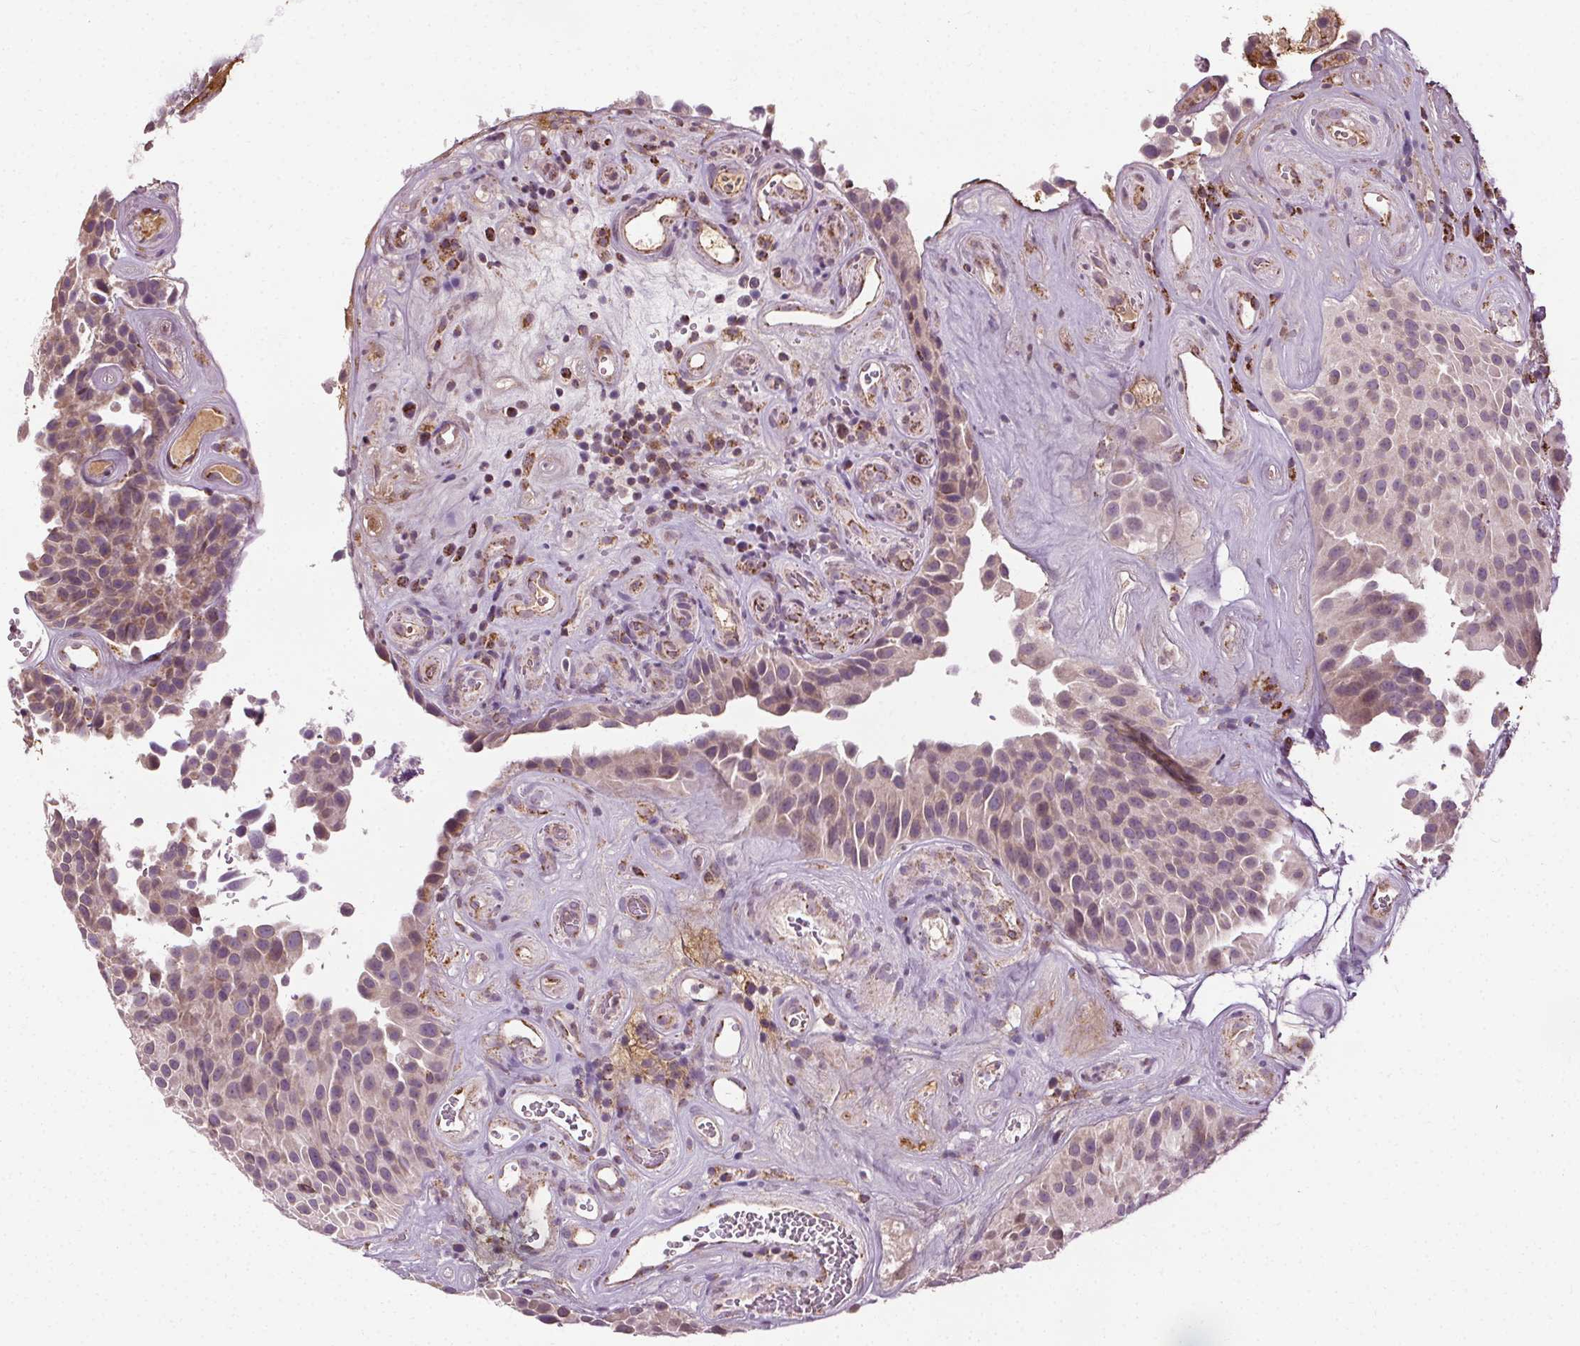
{"staining": {"intensity": "weak", "quantity": "<25%", "location": "cytoplasmic/membranous"}, "tissue": "urothelial cancer", "cell_type": "Tumor cells", "image_type": "cancer", "snomed": [{"axis": "morphology", "description": "Urothelial carcinoma, Low grade"}, {"axis": "topography", "description": "Urinary bladder"}], "caption": "A micrograph of human urothelial cancer is negative for staining in tumor cells.", "gene": "LFNG", "patient": {"sex": "male", "age": 76}}